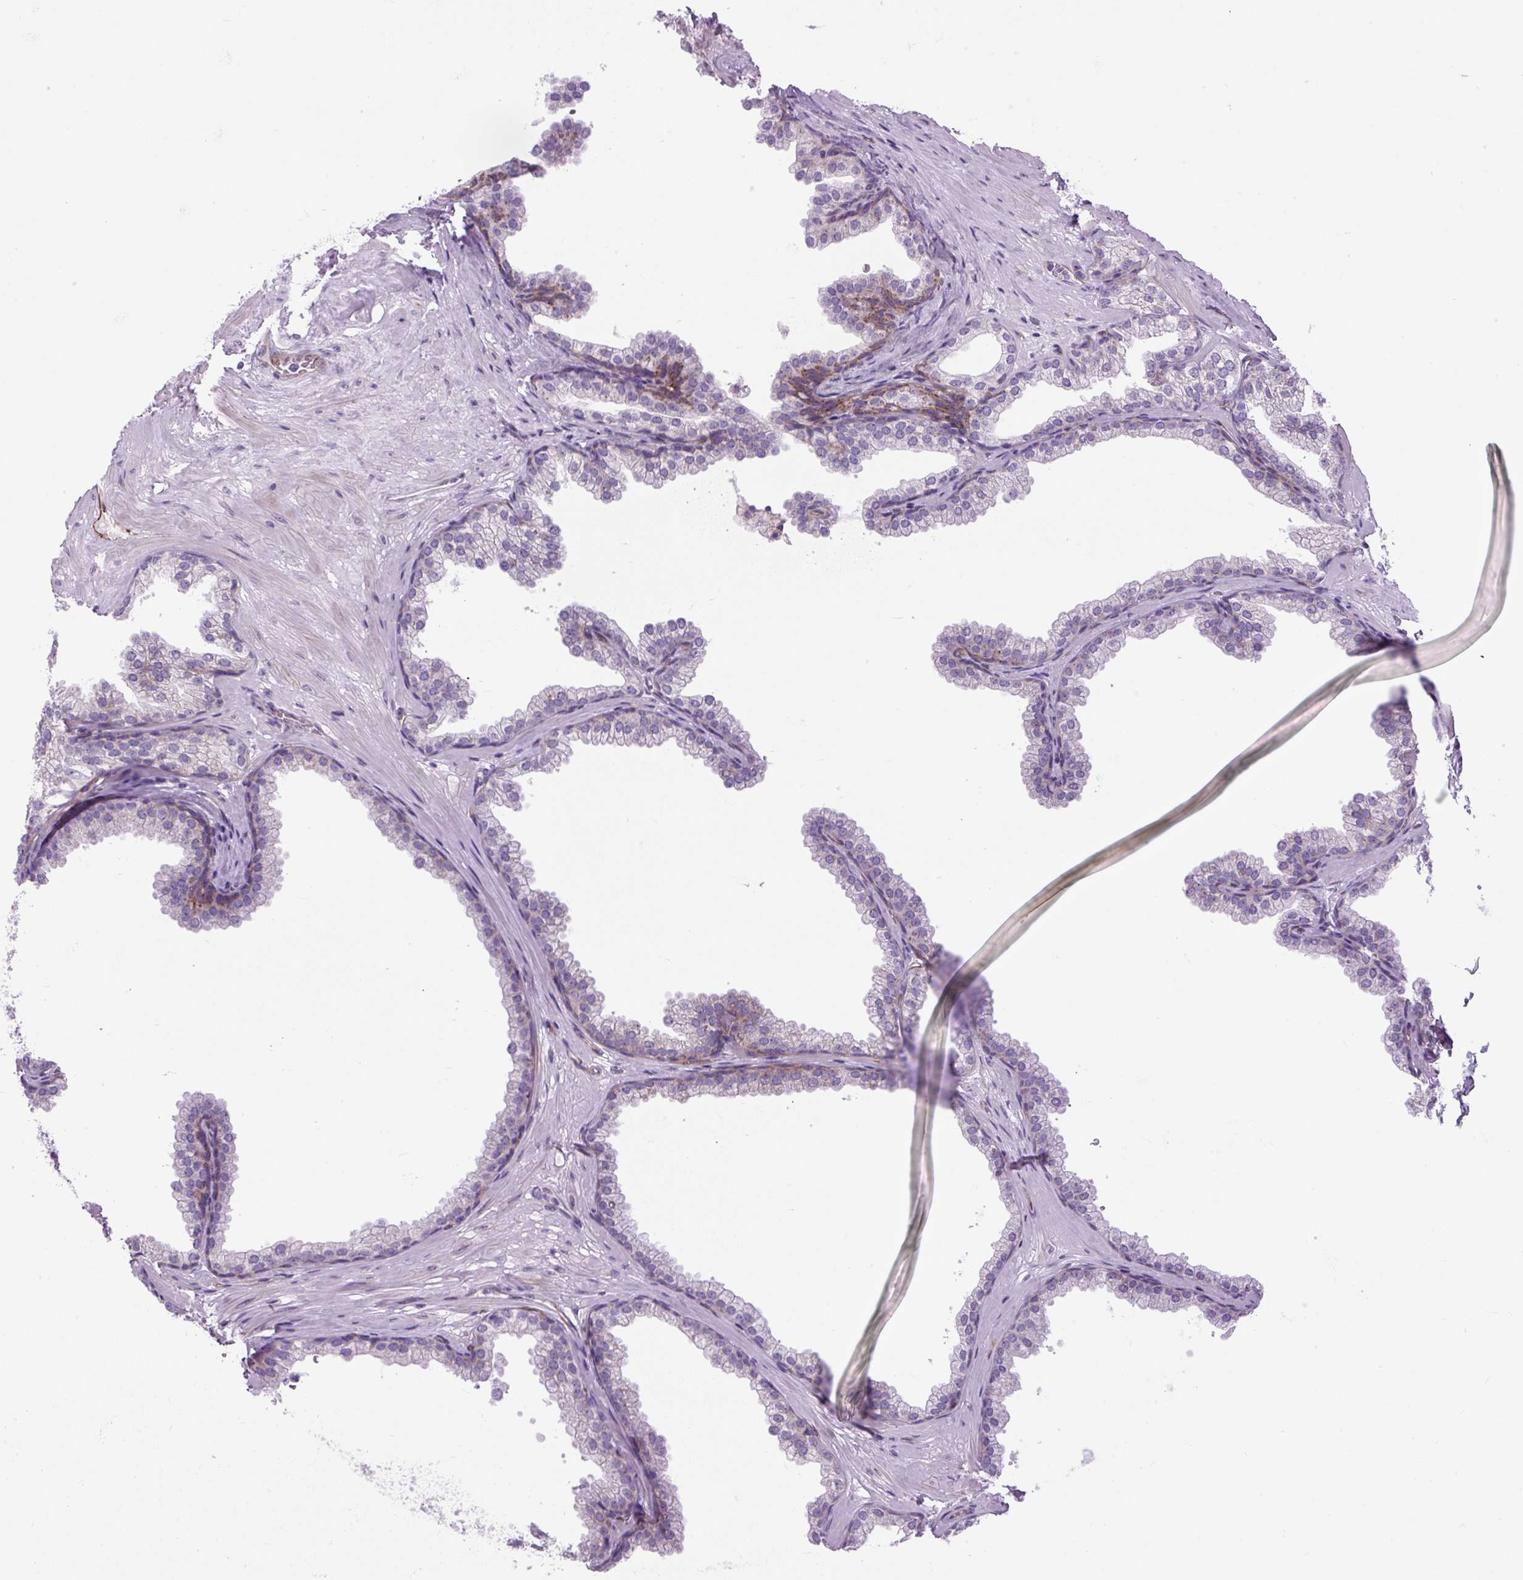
{"staining": {"intensity": "moderate", "quantity": "<25%", "location": "cytoplasmic/membranous"}, "tissue": "prostate", "cell_type": "Glandular cells", "image_type": "normal", "snomed": [{"axis": "morphology", "description": "Normal tissue, NOS"}, {"axis": "topography", "description": "Prostate"}], "caption": "Moderate cytoplasmic/membranous protein staining is present in about <25% of glandular cells in prostate.", "gene": "RNASE10", "patient": {"sex": "male", "age": 37}}